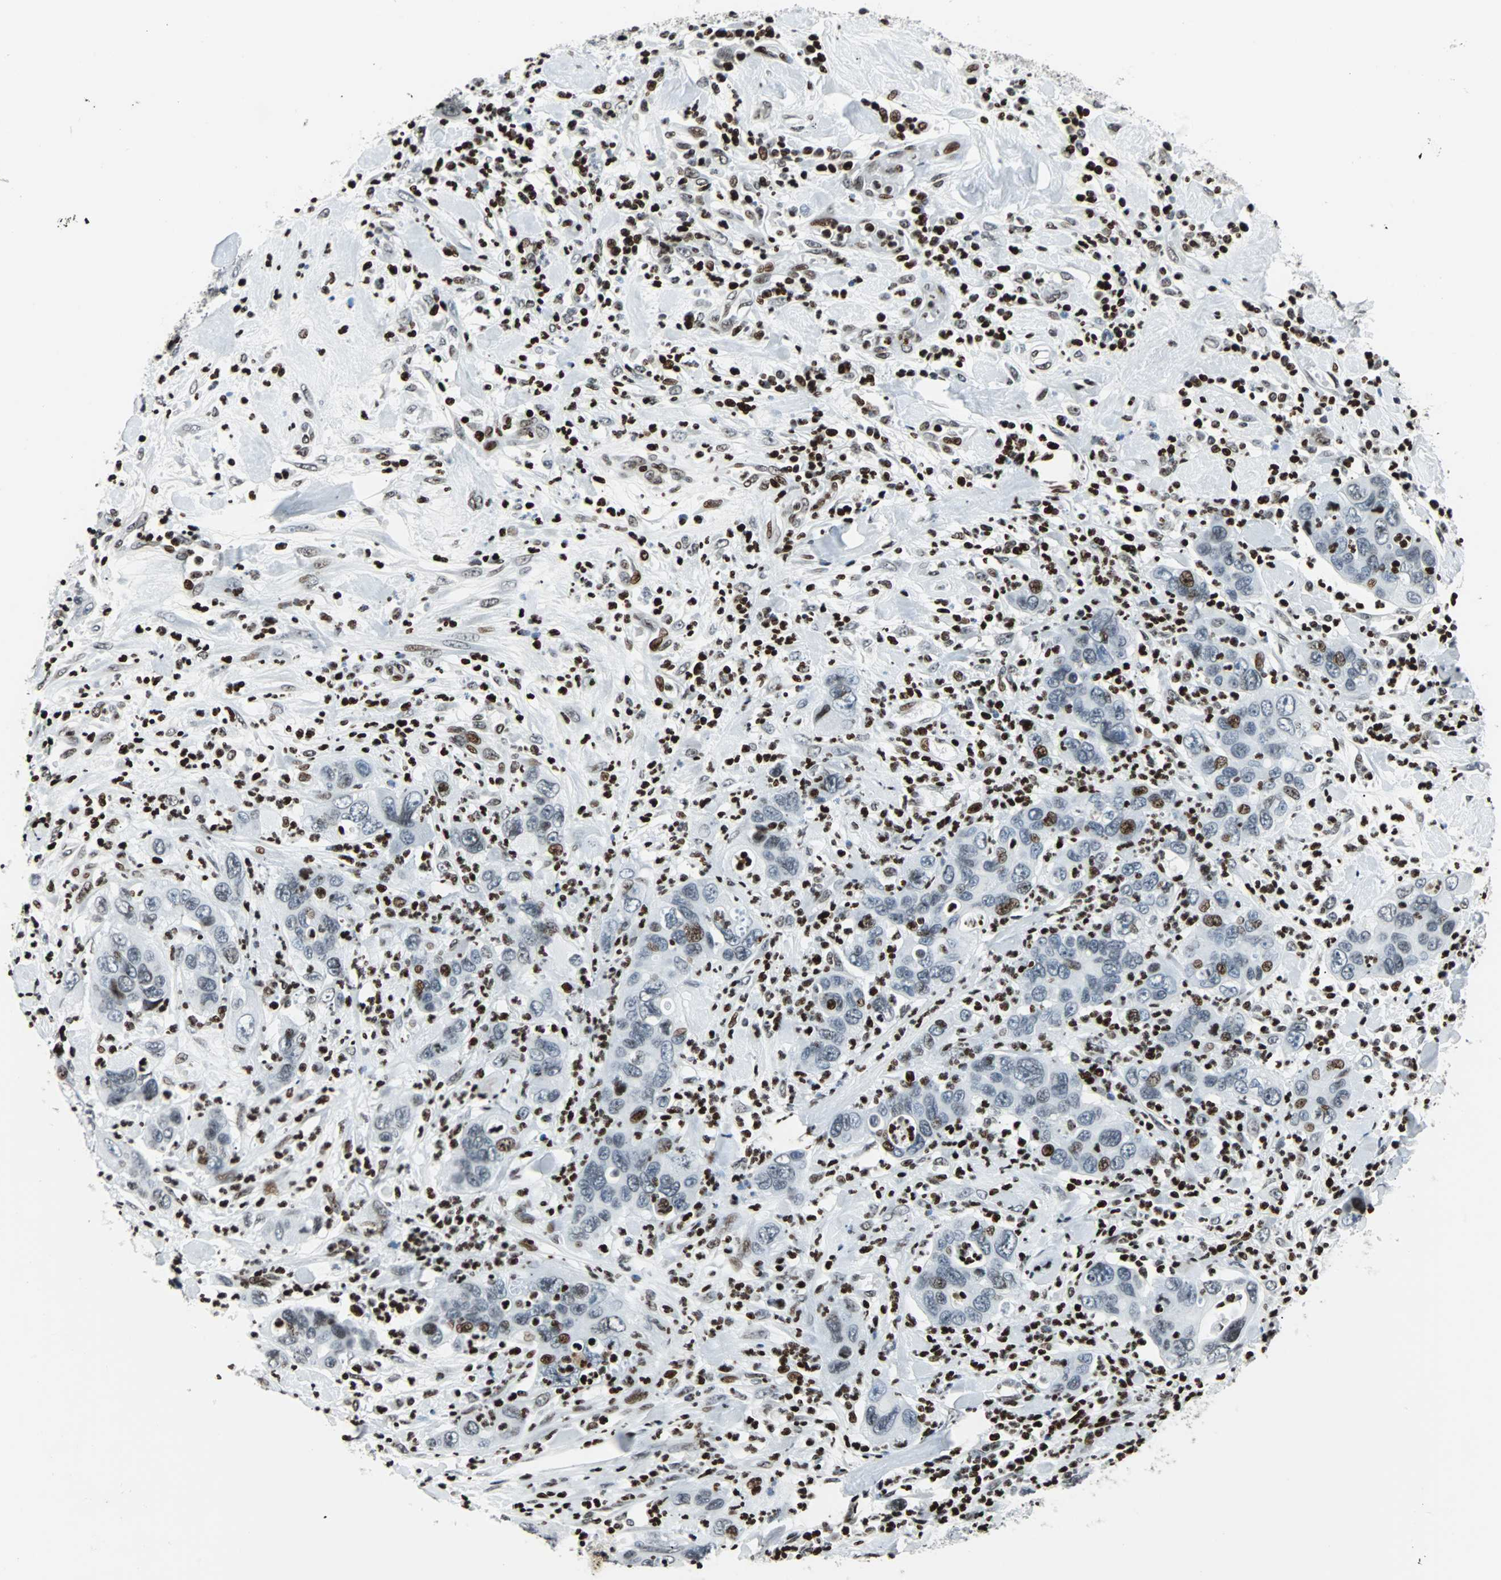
{"staining": {"intensity": "moderate", "quantity": "<25%", "location": "nuclear"}, "tissue": "pancreatic cancer", "cell_type": "Tumor cells", "image_type": "cancer", "snomed": [{"axis": "morphology", "description": "Adenocarcinoma, NOS"}, {"axis": "topography", "description": "Pancreas"}], "caption": "Protein staining exhibits moderate nuclear staining in about <25% of tumor cells in pancreatic cancer (adenocarcinoma).", "gene": "ZNF131", "patient": {"sex": "female", "age": 71}}